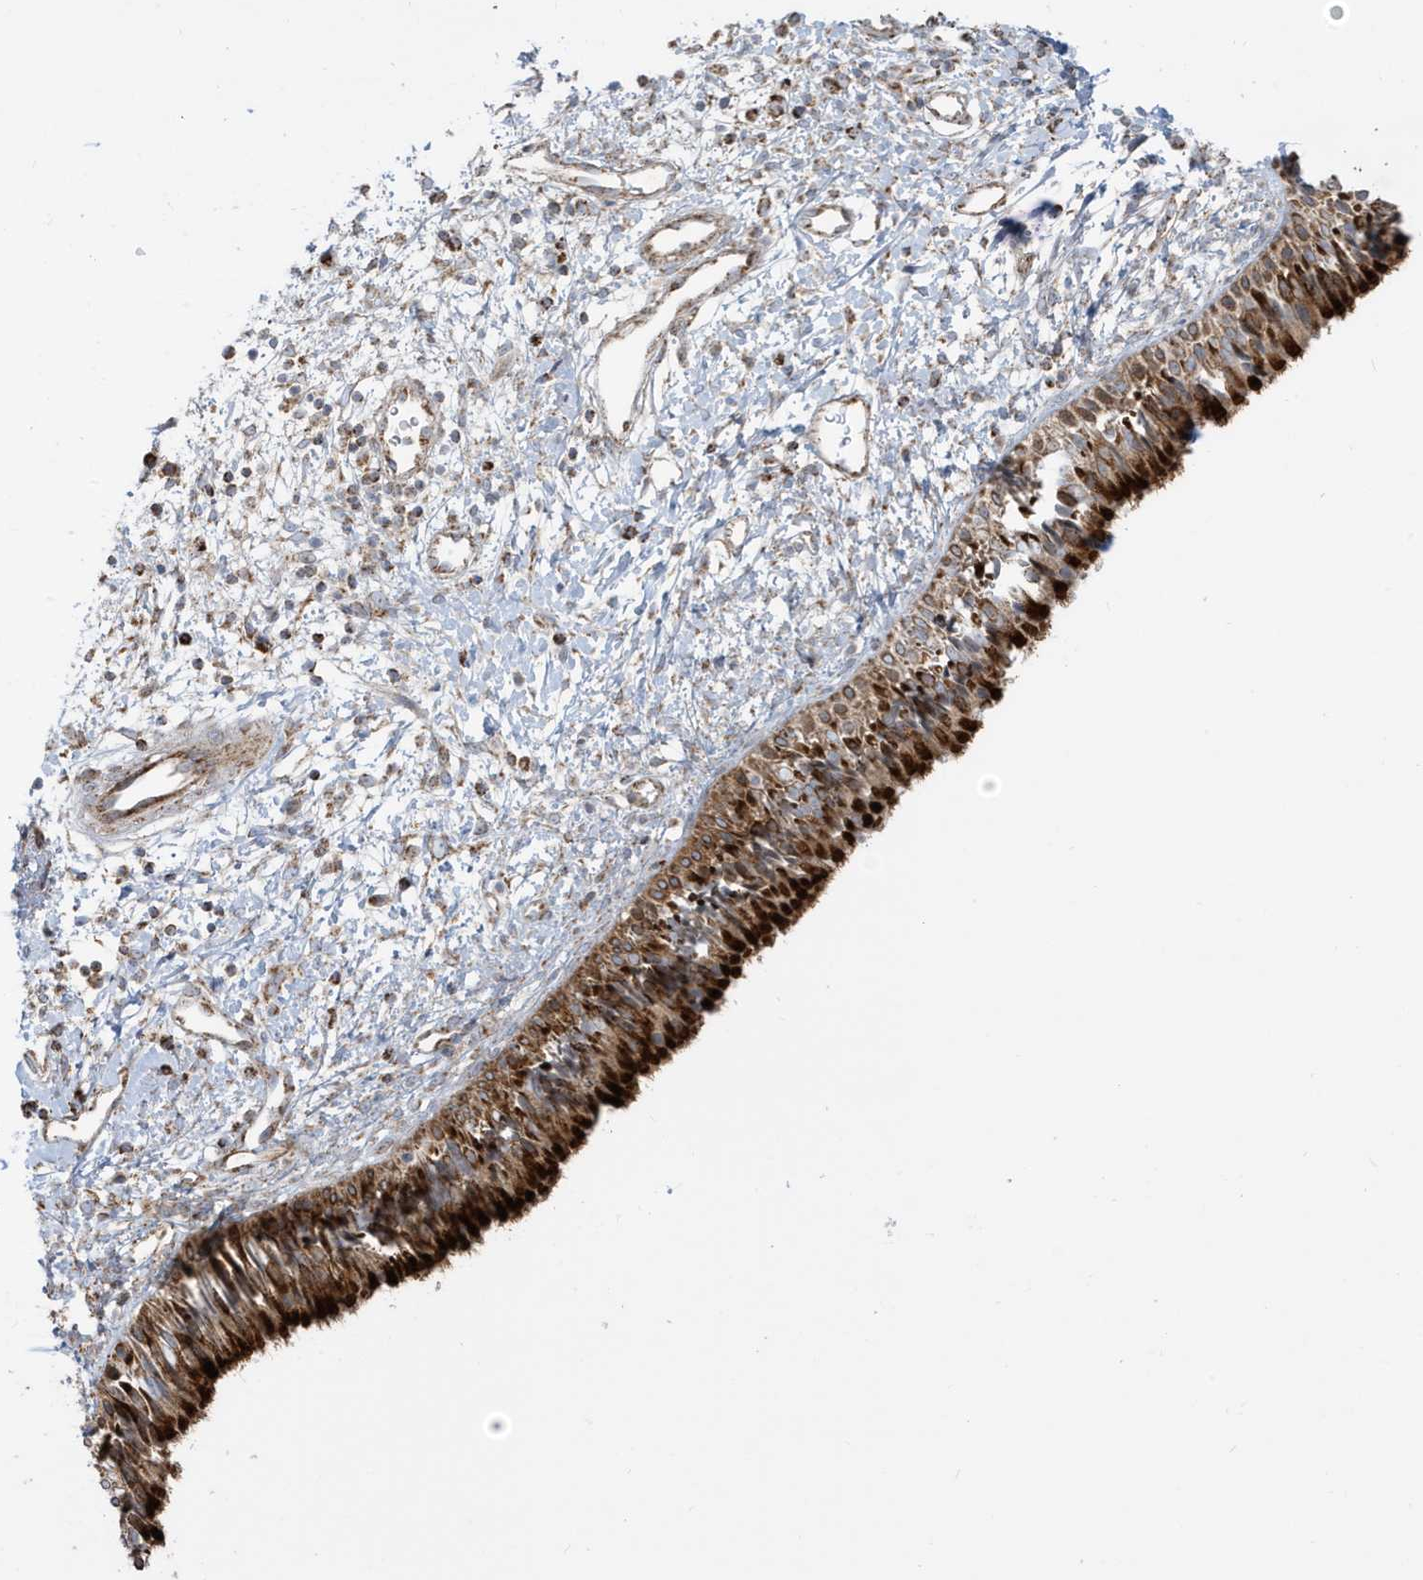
{"staining": {"intensity": "strong", "quantity": ">75%", "location": "cytoplasmic/membranous"}, "tissue": "nasopharynx", "cell_type": "Respiratory epithelial cells", "image_type": "normal", "snomed": [{"axis": "morphology", "description": "Normal tissue, NOS"}, {"axis": "topography", "description": "Nasopharynx"}], "caption": "Respiratory epithelial cells demonstrate high levels of strong cytoplasmic/membranous positivity in about >75% of cells in benign nasopharynx.", "gene": "IFT57", "patient": {"sex": "male", "age": 22}}